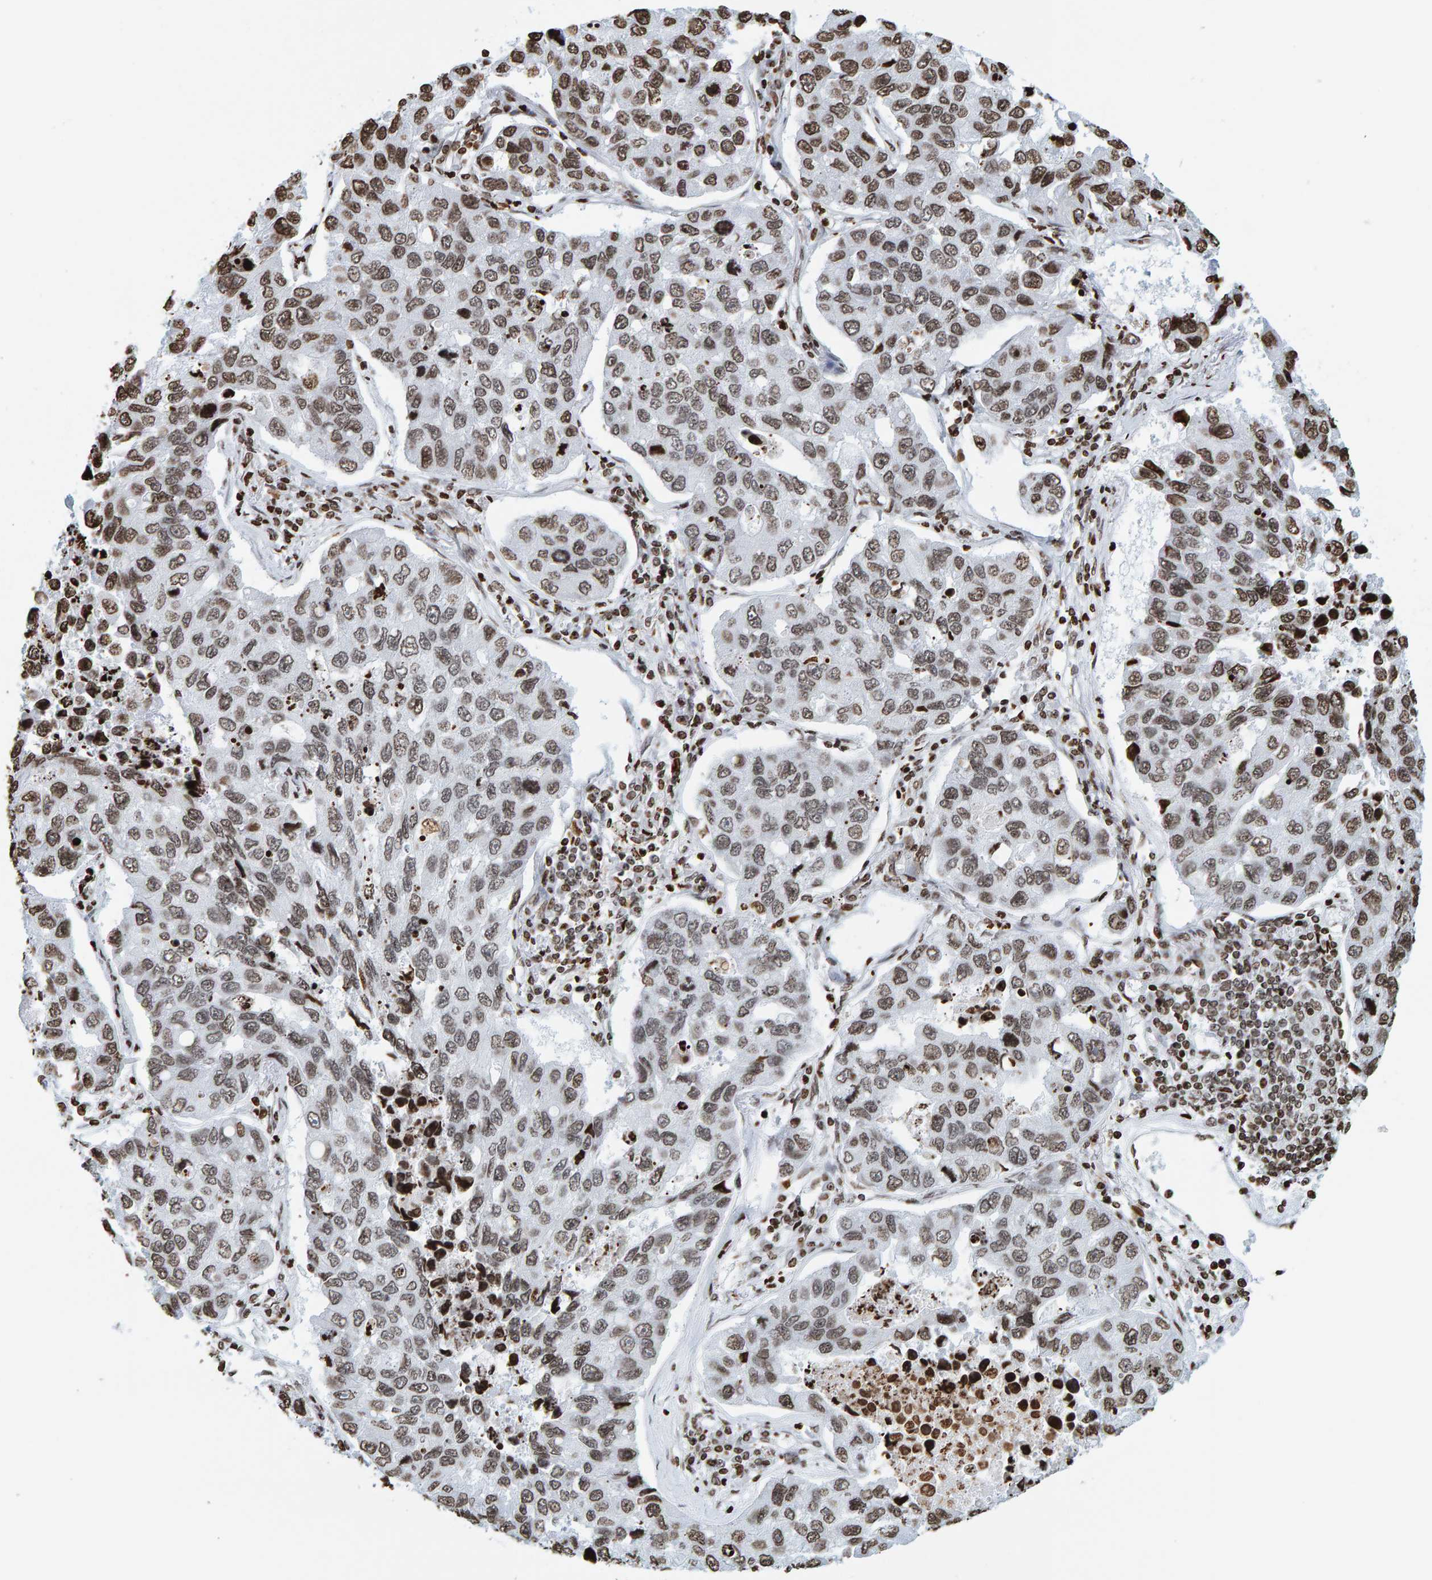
{"staining": {"intensity": "moderate", "quantity": ">75%", "location": "cytoplasmic/membranous,nuclear"}, "tissue": "lung cancer", "cell_type": "Tumor cells", "image_type": "cancer", "snomed": [{"axis": "morphology", "description": "Adenocarcinoma, NOS"}, {"axis": "topography", "description": "Lung"}], "caption": "This is an image of immunohistochemistry staining of lung adenocarcinoma, which shows moderate expression in the cytoplasmic/membranous and nuclear of tumor cells.", "gene": "BRF2", "patient": {"sex": "male", "age": 64}}